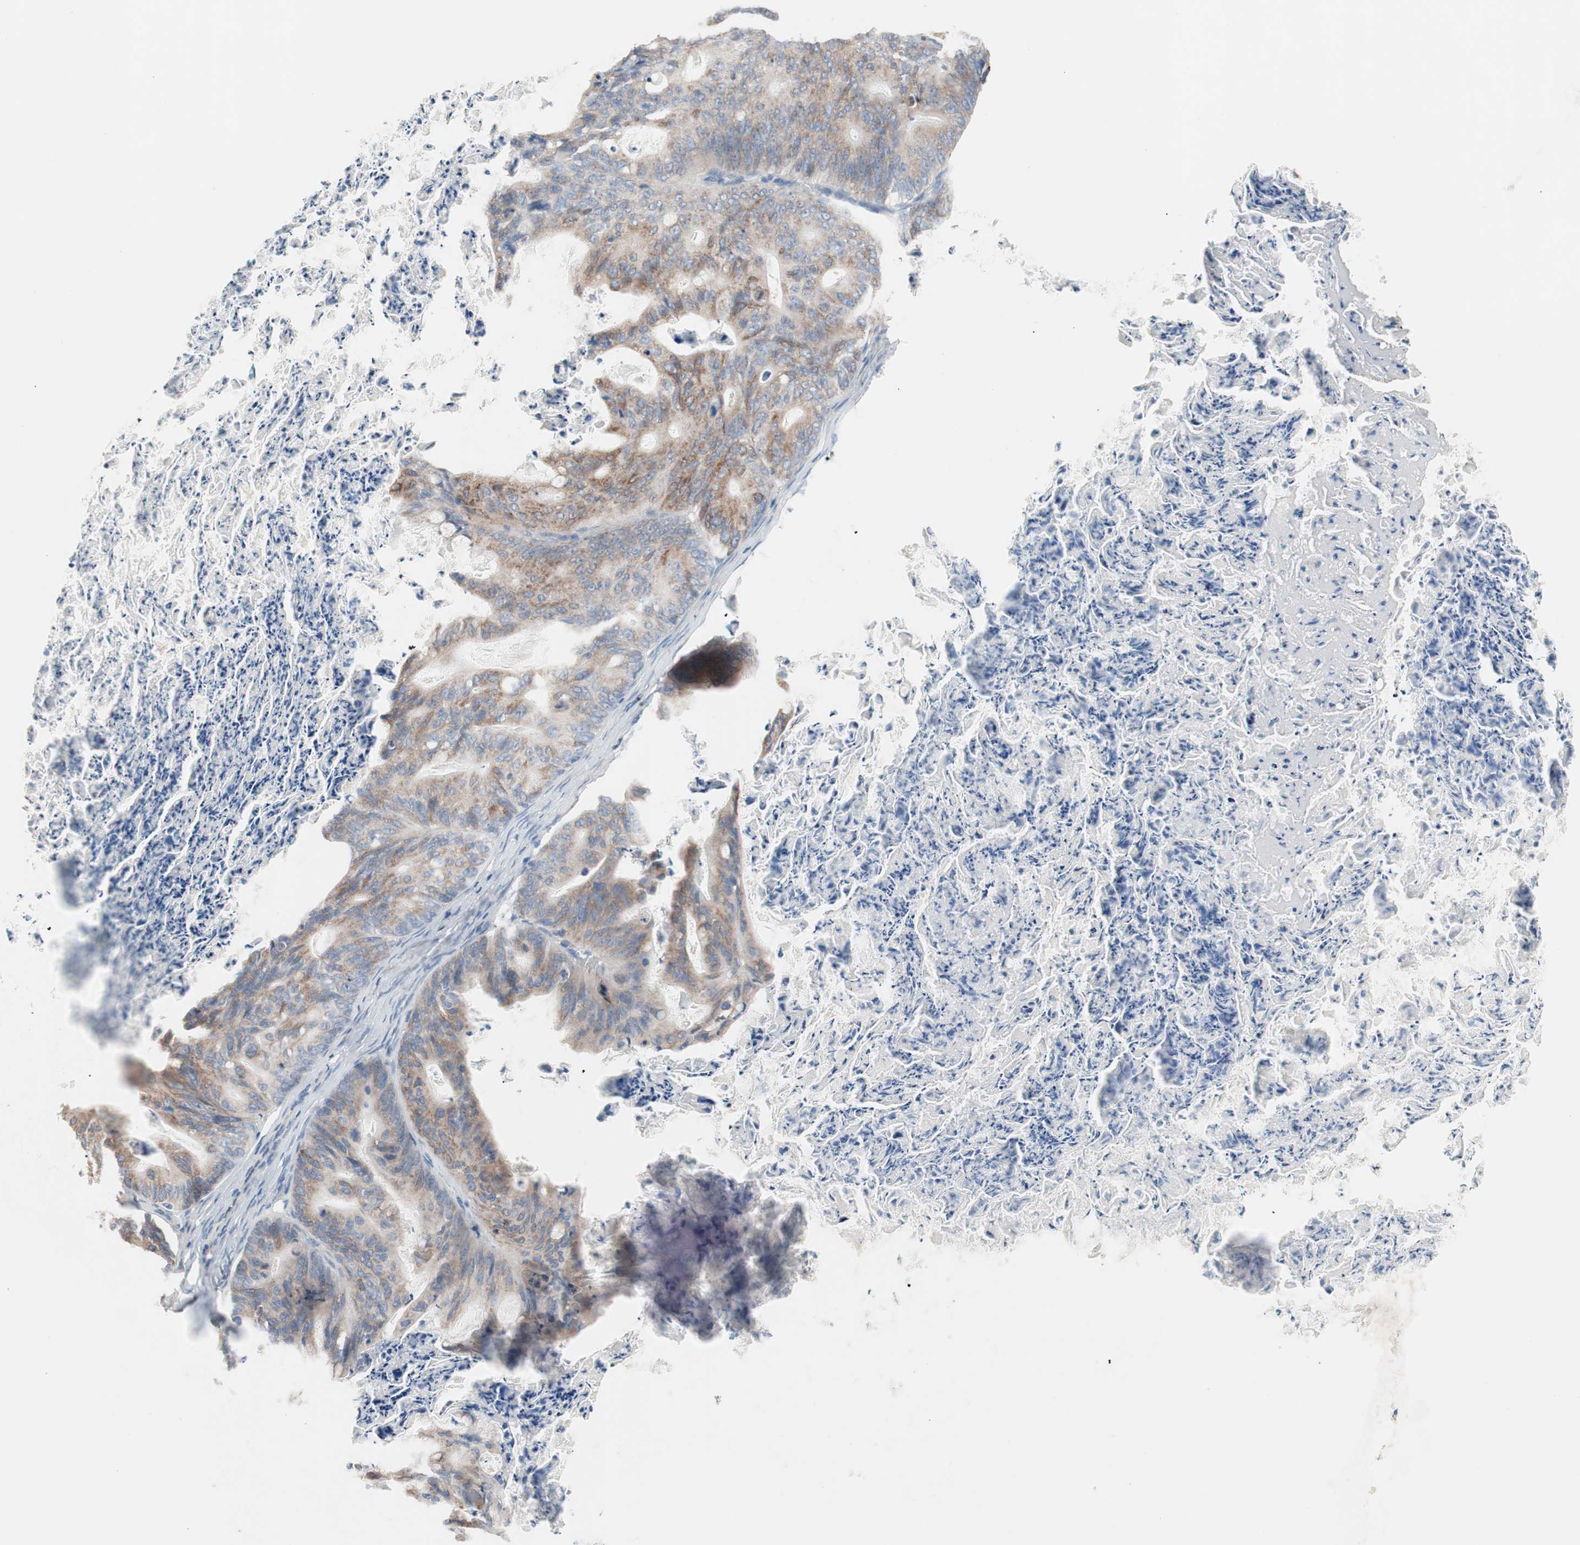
{"staining": {"intensity": "weak", "quantity": "<25%", "location": "cytoplasmic/membranous"}, "tissue": "ovarian cancer", "cell_type": "Tumor cells", "image_type": "cancer", "snomed": [{"axis": "morphology", "description": "Cystadenocarcinoma, mucinous, NOS"}, {"axis": "topography", "description": "Ovary"}], "caption": "Tumor cells show no significant protein expression in ovarian cancer (mucinous cystadenocarcinoma).", "gene": "SLC27A4", "patient": {"sex": "female", "age": 36}}